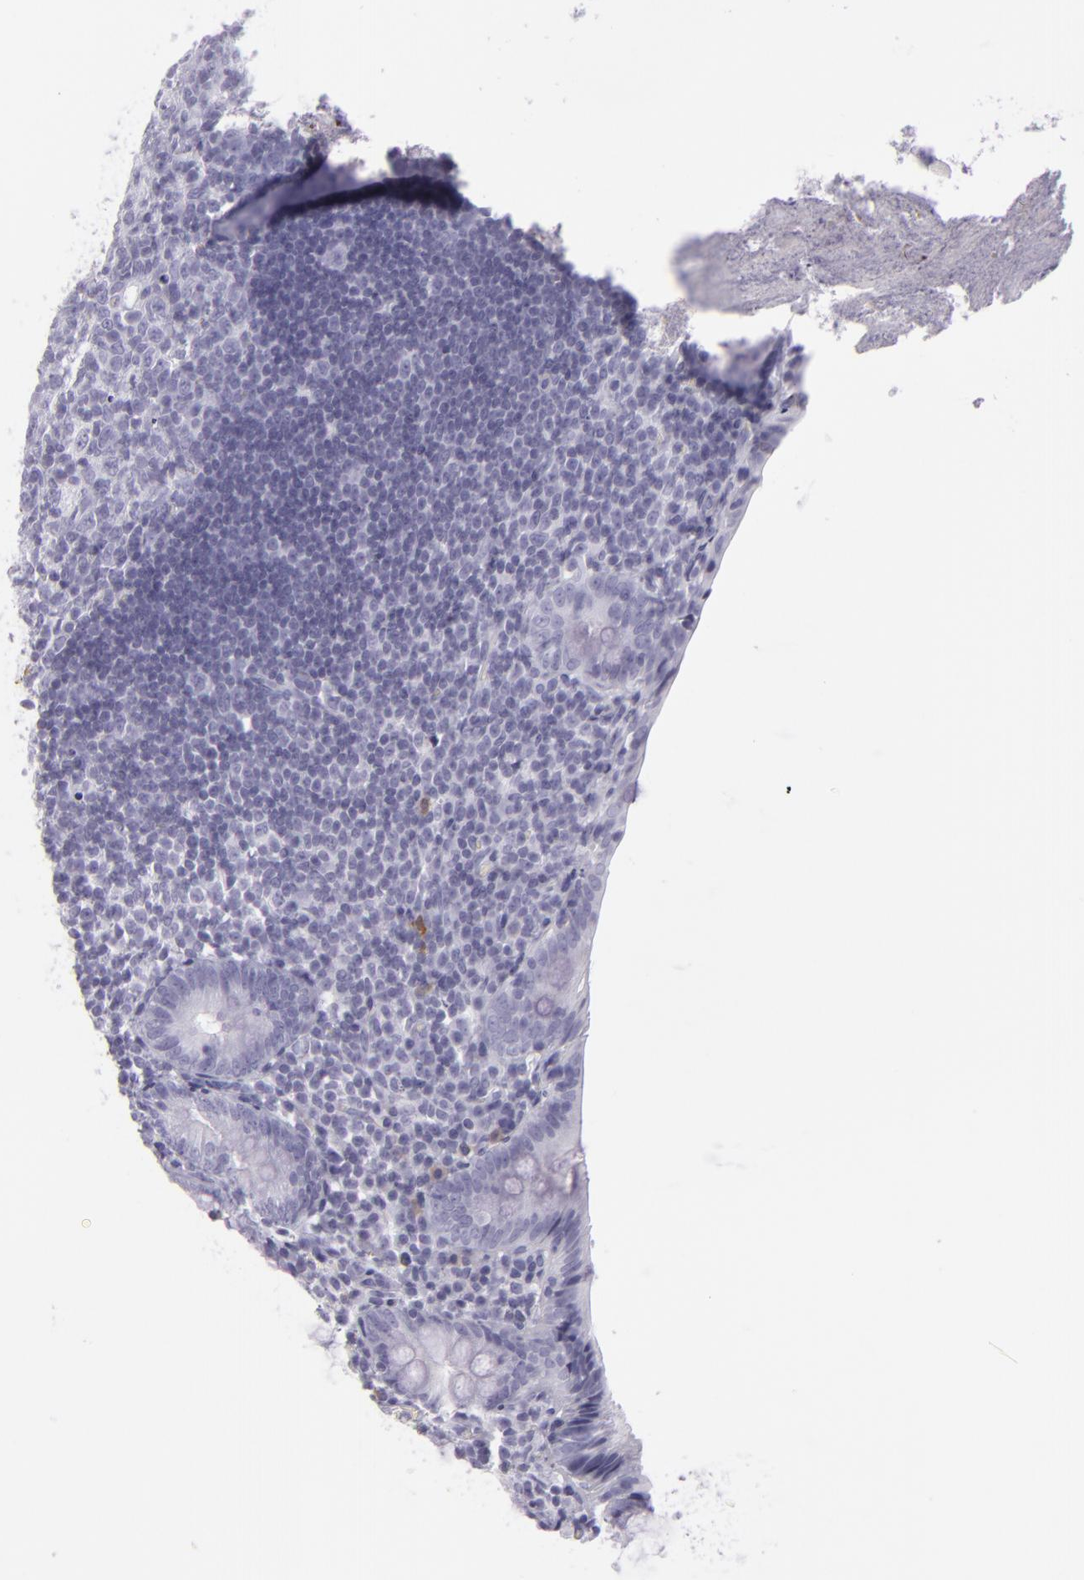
{"staining": {"intensity": "negative", "quantity": "none", "location": "none"}, "tissue": "appendix", "cell_type": "Glandular cells", "image_type": "normal", "snomed": [{"axis": "morphology", "description": "Normal tissue, NOS"}, {"axis": "topography", "description": "Appendix"}], "caption": "IHC histopathology image of unremarkable appendix stained for a protein (brown), which demonstrates no expression in glandular cells.", "gene": "MUC6", "patient": {"sex": "female", "age": 10}}